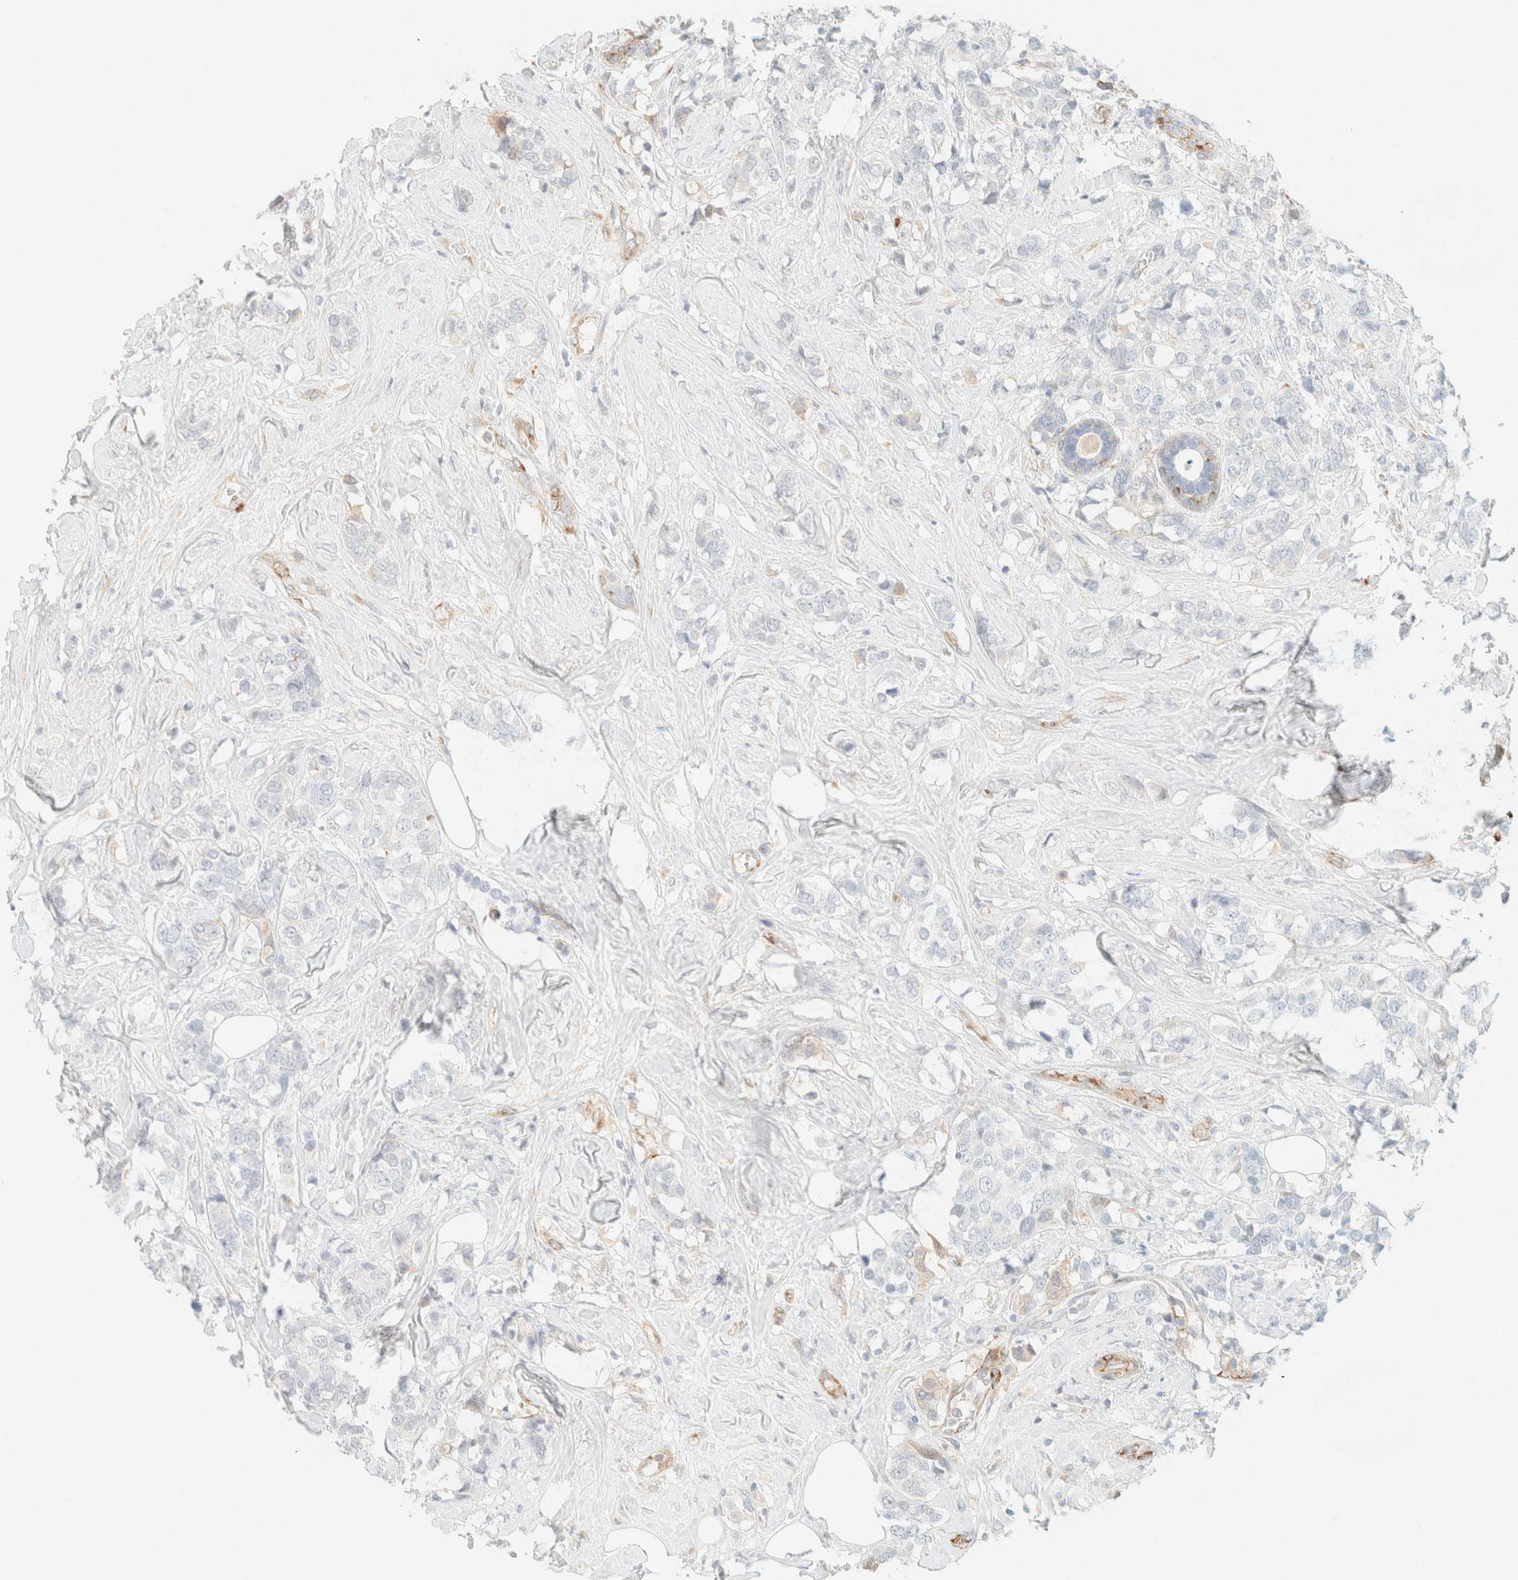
{"staining": {"intensity": "negative", "quantity": "none", "location": "none"}, "tissue": "breast cancer", "cell_type": "Tumor cells", "image_type": "cancer", "snomed": [{"axis": "morphology", "description": "Lobular carcinoma"}, {"axis": "topography", "description": "Breast"}], "caption": "This is a photomicrograph of immunohistochemistry (IHC) staining of breast lobular carcinoma, which shows no expression in tumor cells. (Stains: DAB (3,3'-diaminobenzidine) IHC with hematoxylin counter stain, Microscopy: brightfield microscopy at high magnification).", "gene": "SPARCL1", "patient": {"sex": "female", "age": 59}}